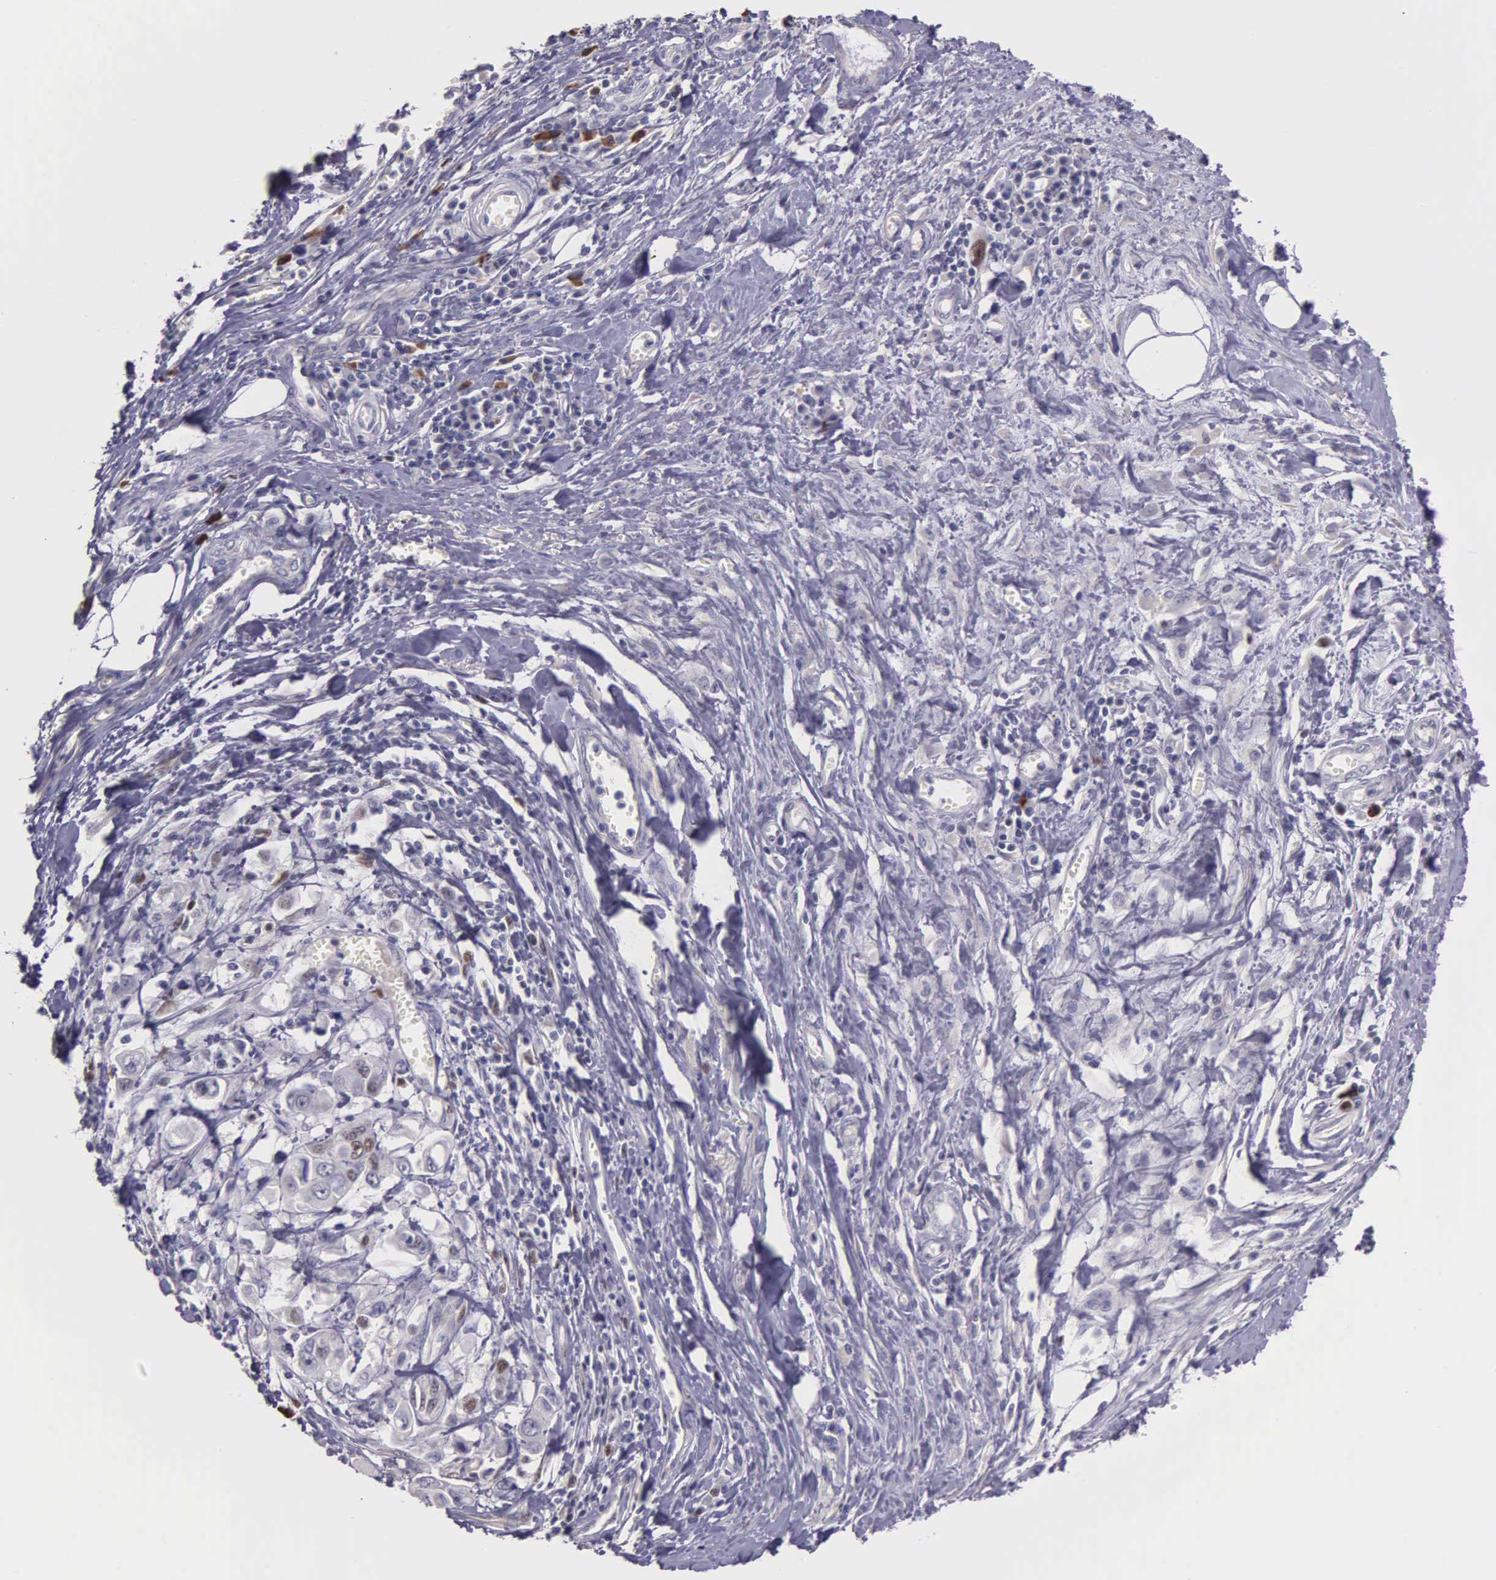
{"staining": {"intensity": "weak", "quantity": "<25%", "location": "nuclear"}, "tissue": "stomach cancer", "cell_type": "Tumor cells", "image_type": "cancer", "snomed": [{"axis": "morphology", "description": "Adenocarcinoma, NOS"}, {"axis": "topography", "description": "Stomach, upper"}], "caption": "Stomach cancer stained for a protein using immunohistochemistry (IHC) reveals no staining tumor cells.", "gene": "MCM5", "patient": {"sex": "male", "age": 80}}